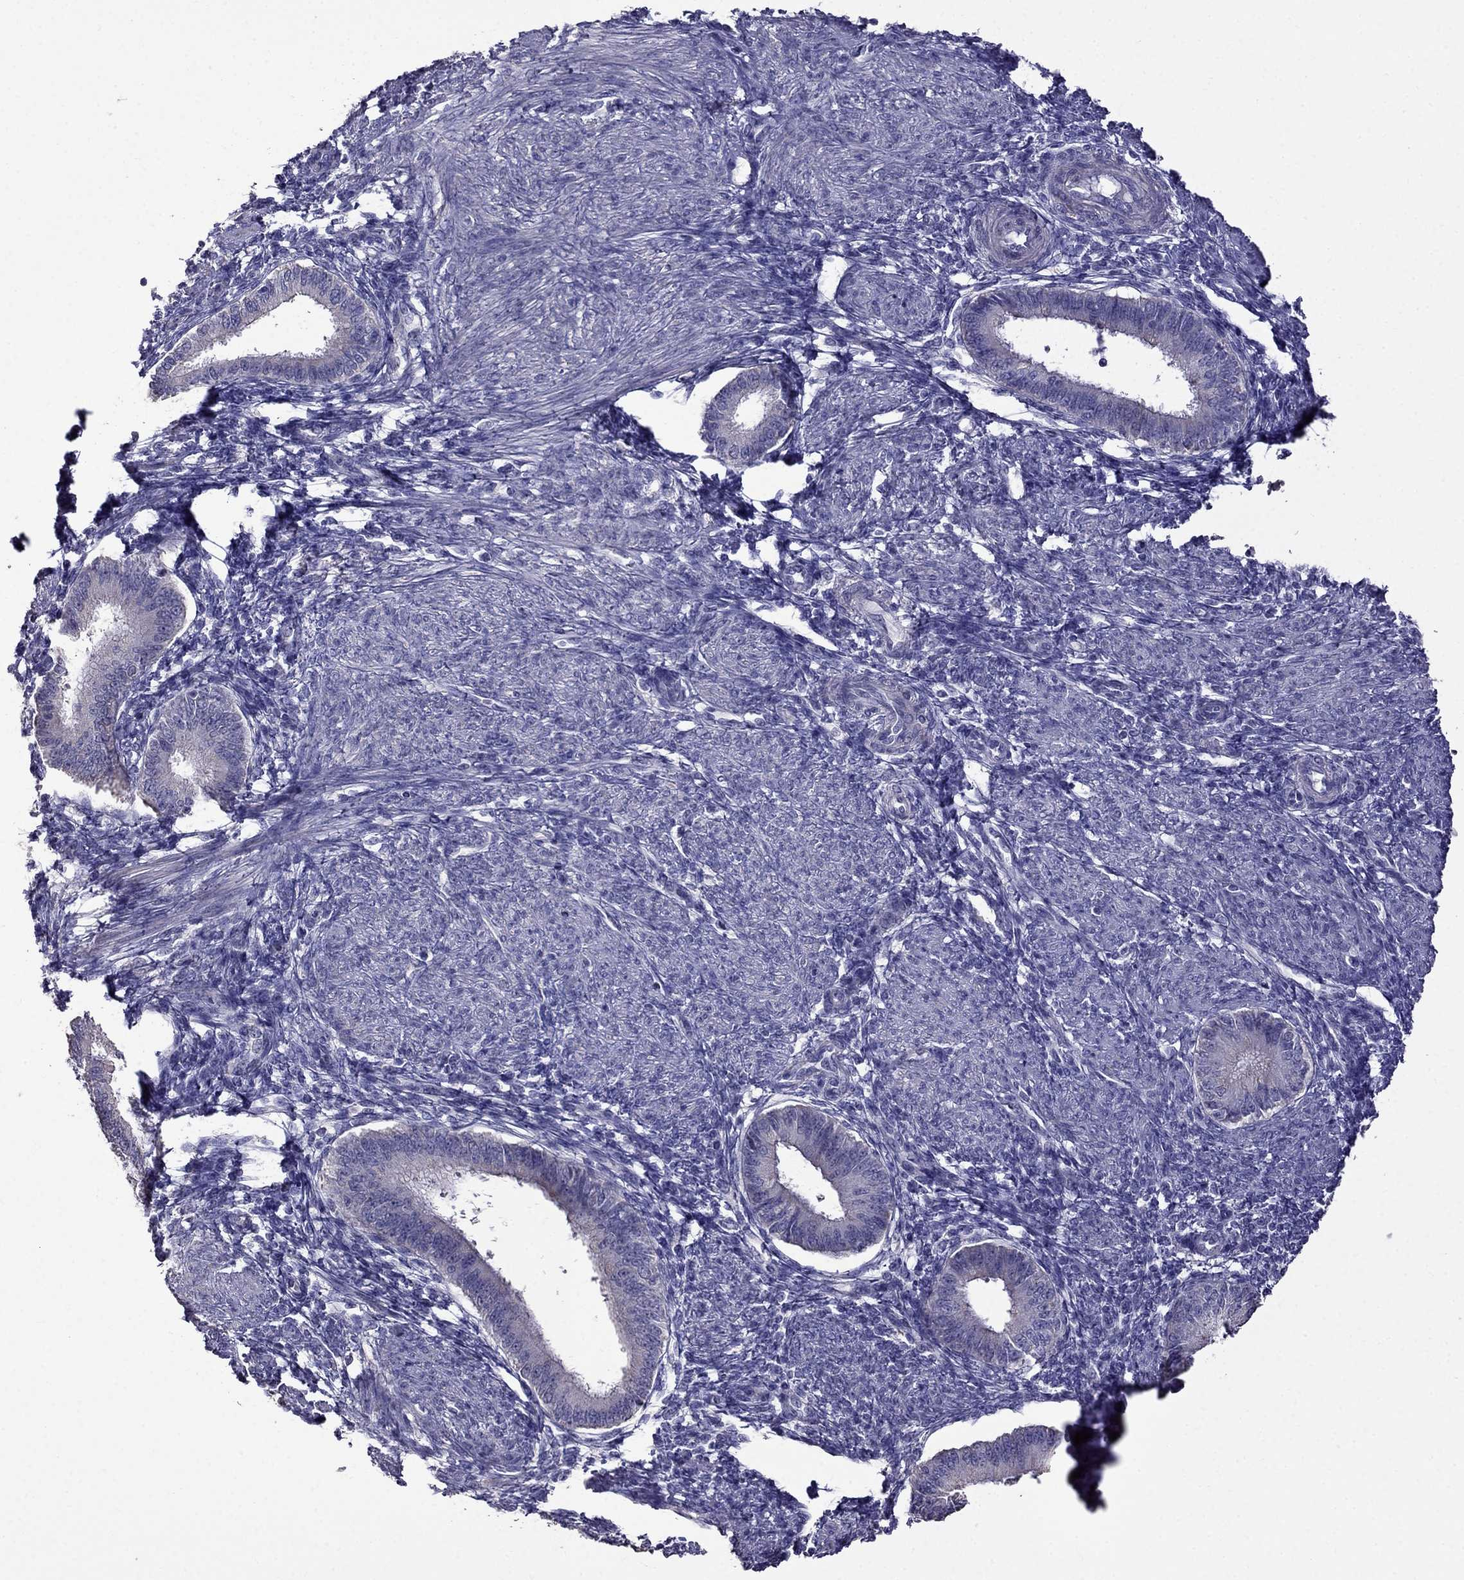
{"staining": {"intensity": "negative", "quantity": "none", "location": "none"}, "tissue": "endometrium", "cell_type": "Cells in endometrial stroma", "image_type": "normal", "snomed": [{"axis": "morphology", "description": "Normal tissue, NOS"}, {"axis": "topography", "description": "Endometrium"}], "caption": "This is a photomicrograph of immunohistochemistry (IHC) staining of benign endometrium, which shows no expression in cells in endometrial stroma.", "gene": "AK5", "patient": {"sex": "female", "age": 39}}